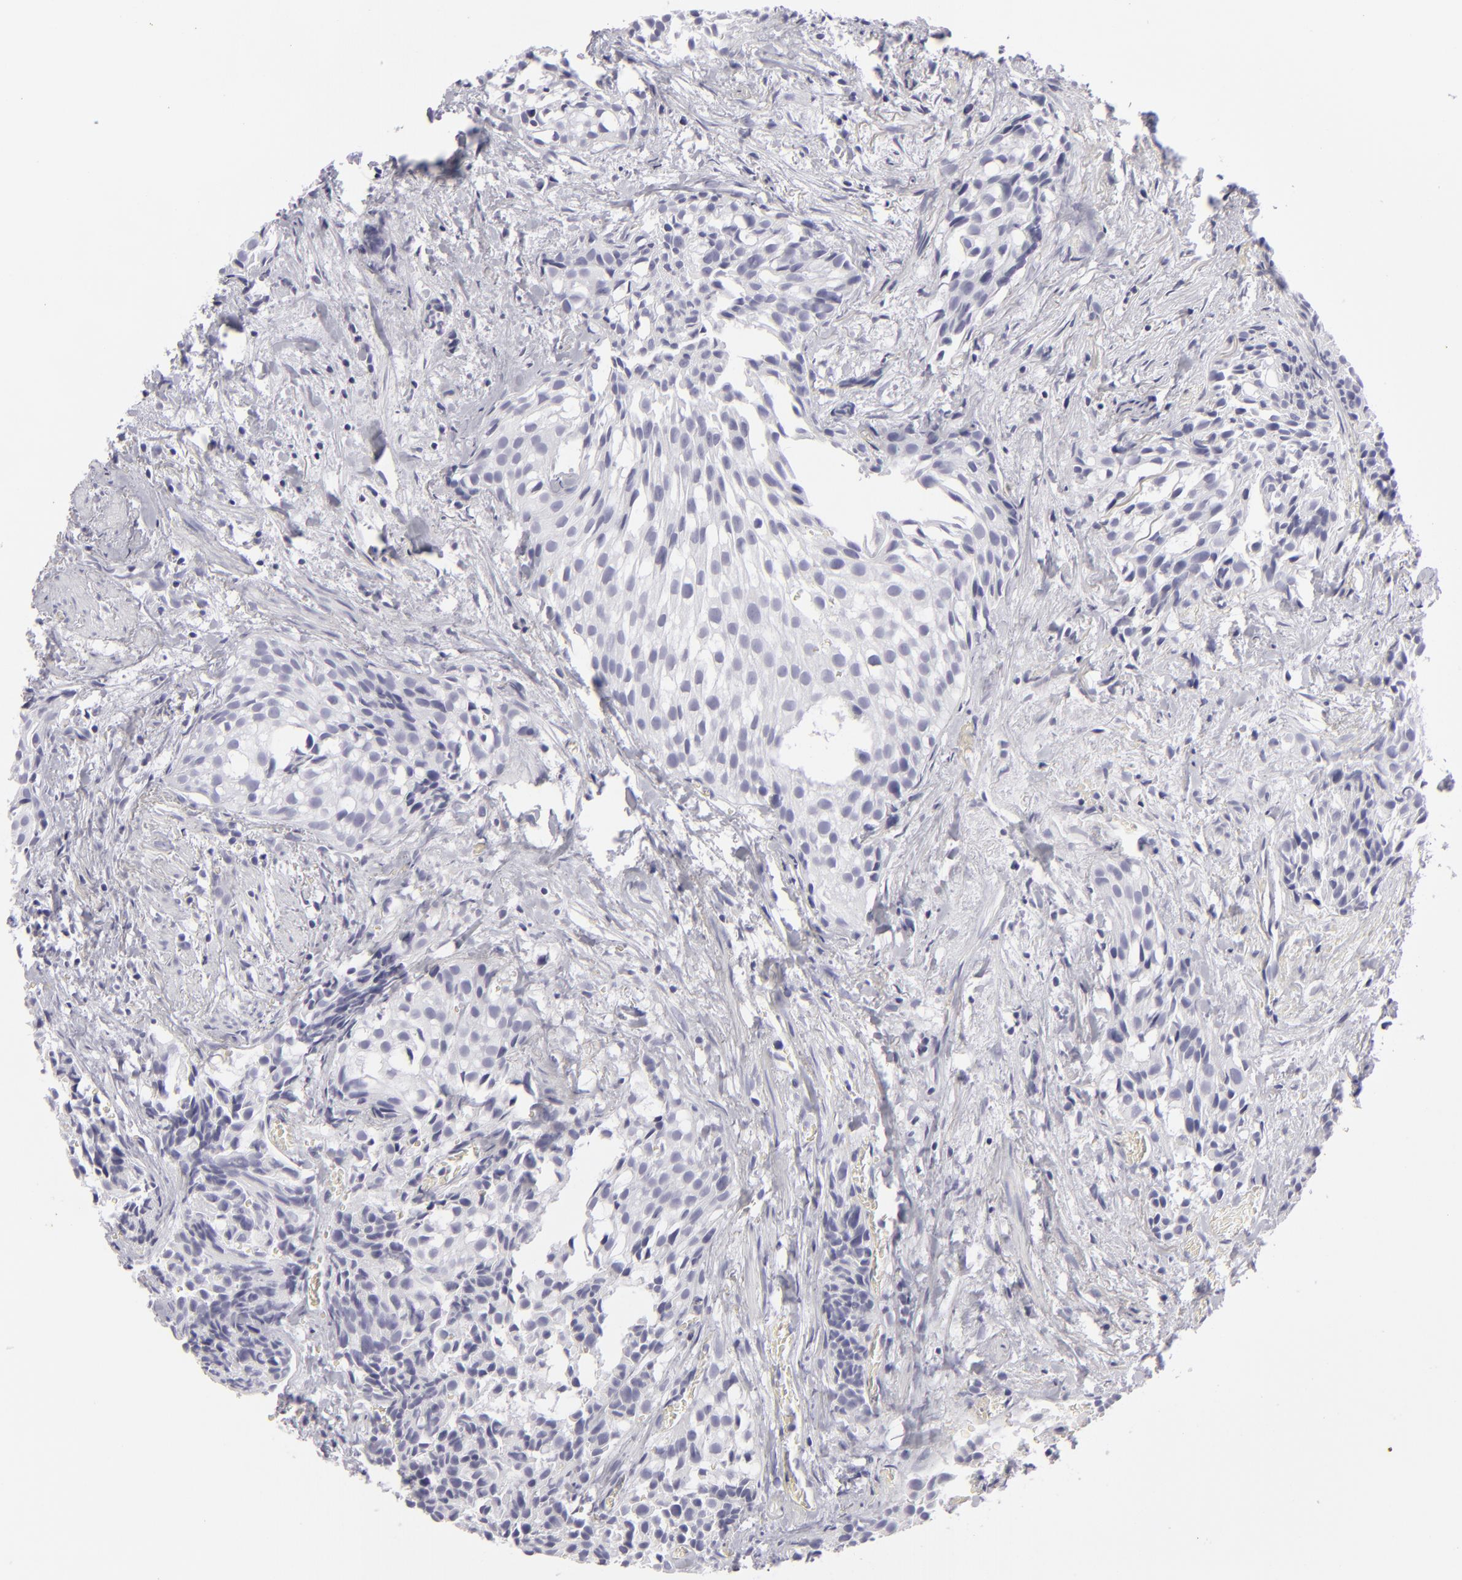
{"staining": {"intensity": "negative", "quantity": "none", "location": "none"}, "tissue": "urothelial cancer", "cell_type": "Tumor cells", "image_type": "cancer", "snomed": [{"axis": "morphology", "description": "Urothelial carcinoma, High grade"}, {"axis": "topography", "description": "Urinary bladder"}], "caption": "This histopathology image is of urothelial cancer stained with immunohistochemistry (IHC) to label a protein in brown with the nuclei are counter-stained blue. There is no expression in tumor cells.", "gene": "KRT1", "patient": {"sex": "female", "age": 78}}